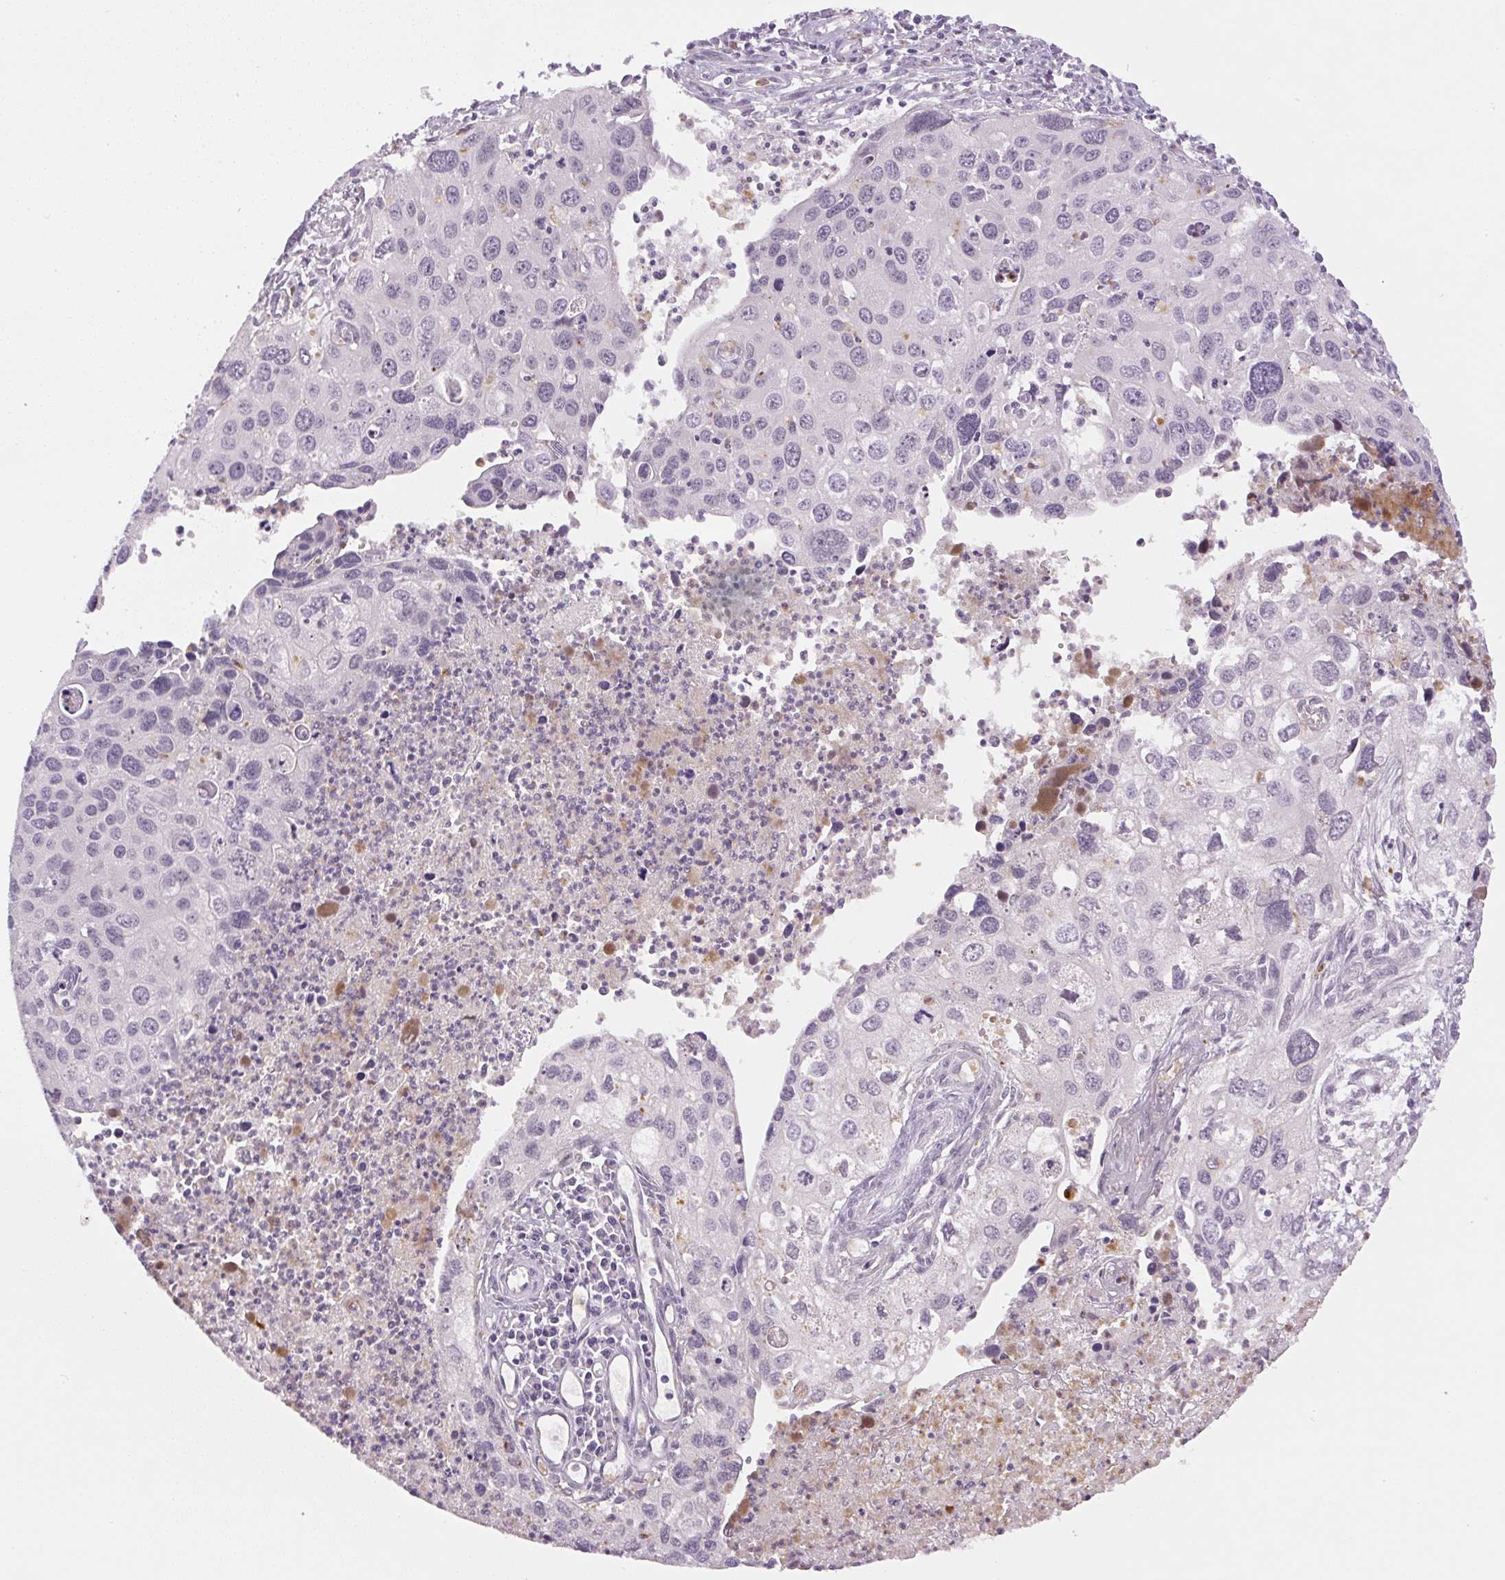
{"staining": {"intensity": "negative", "quantity": "none", "location": "none"}, "tissue": "cervical cancer", "cell_type": "Tumor cells", "image_type": "cancer", "snomed": [{"axis": "morphology", "description": "Squamous cell carcinoma, NOS"}, {"axis": "topography", "description": "Cervix"}], "caption": "Immunohistochemistry photomicrograph of squamous cell carcinoma (cervical) stained for a protein (brown), which displays no positivity in tumor cells.", "gene": "SGF29", "patient": {"sex": "female", "age": 55}}